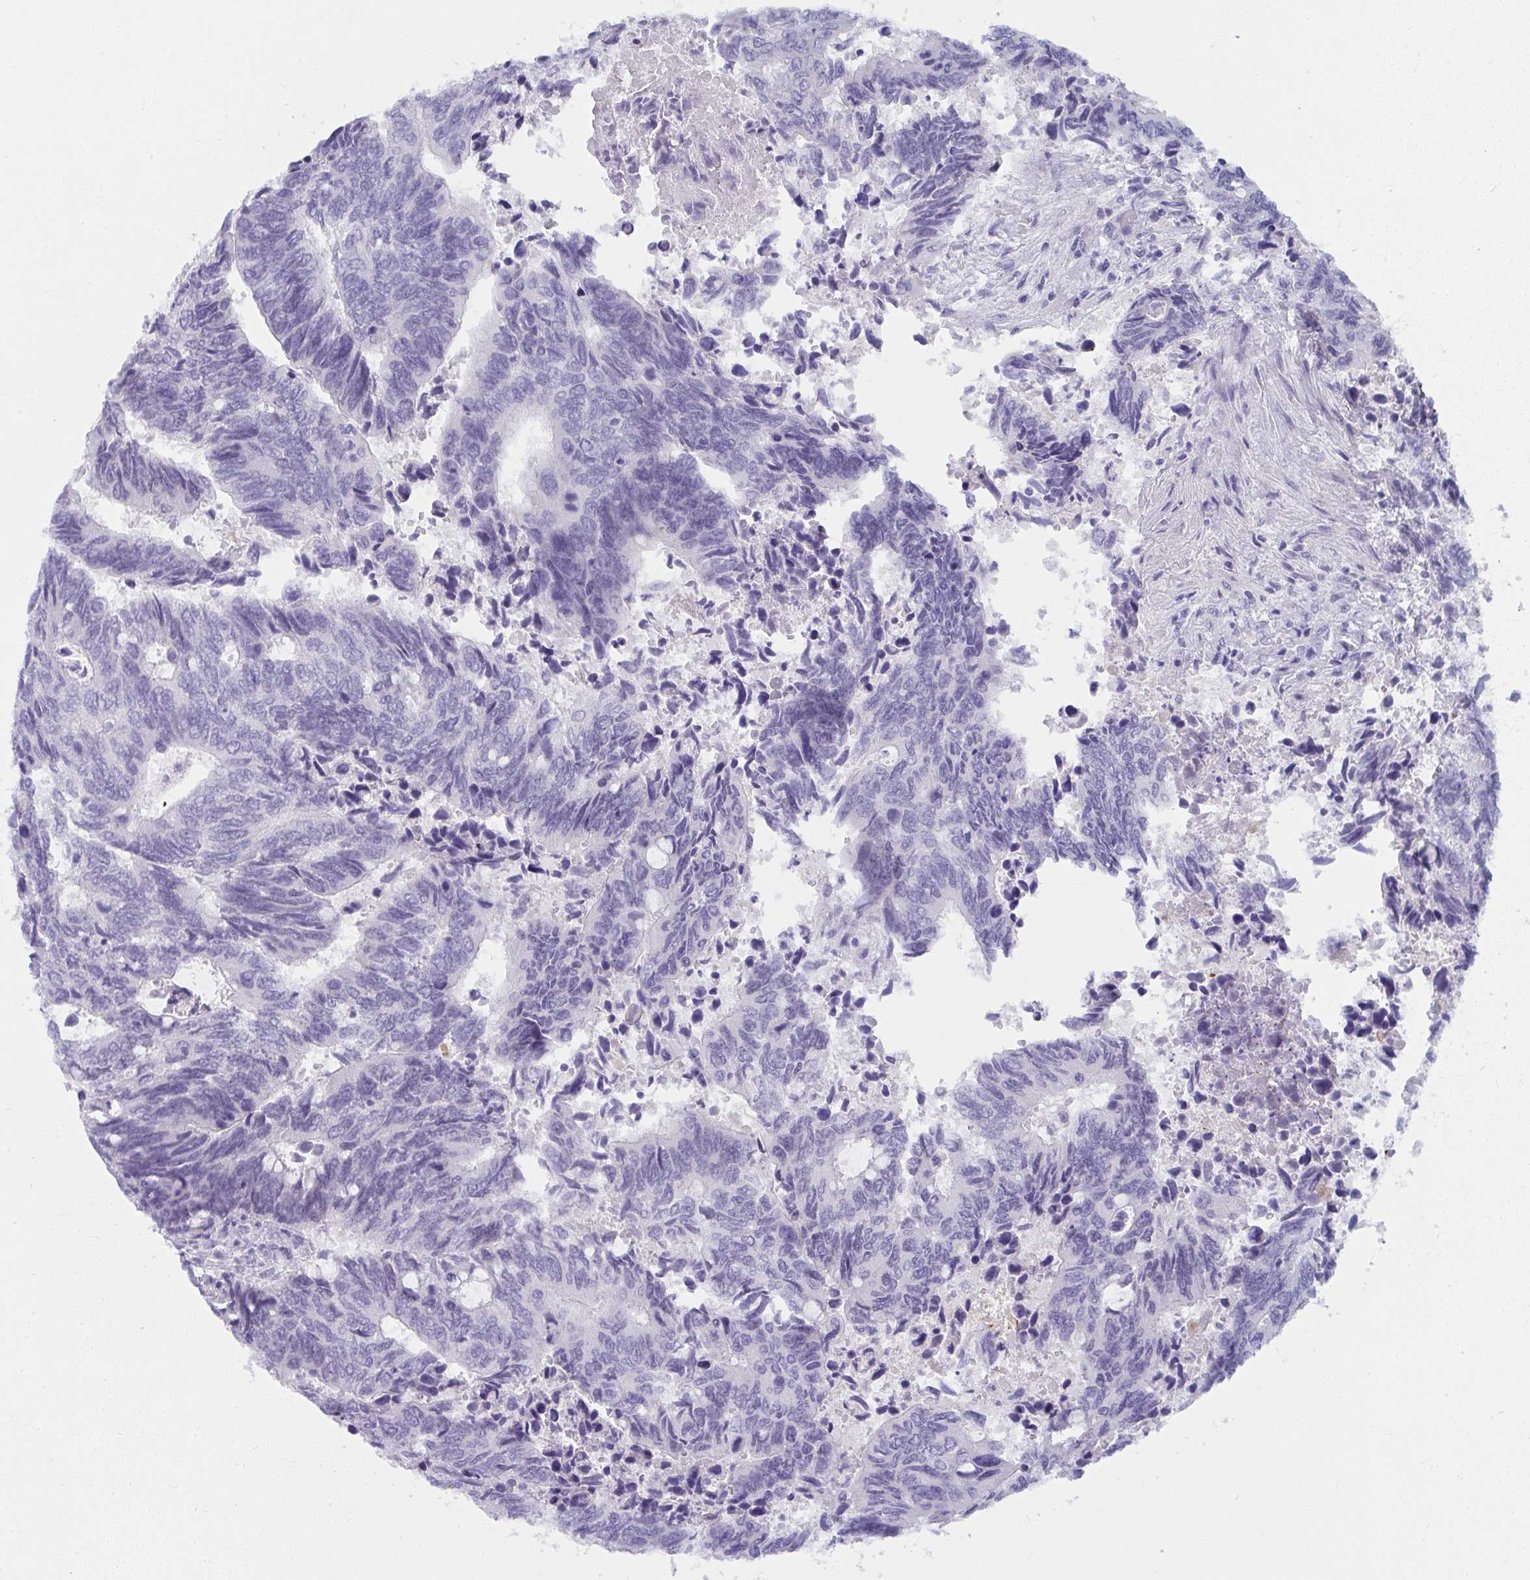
{"staining": {"intensity": "negative", "quantity": "none", "location": "none"}, "tissue": "colorectal cancer", "cell_type": "Tumor cells", "image_type": "cancer", "snomed": [{"axis": "morphology", "description": "Adenocarcinoma, NOS"}, {"axis": "topography", "description": "Colon"}], "caption": "Colorectal cancer was stained to show a protein in brown. There is no significant staining in tumor cells. (Brightfield microscopy of DAB immunohistochemistry at high magnification).", "gene": "UGT3A2", "patient": {"sex": "male", "age": 87}}